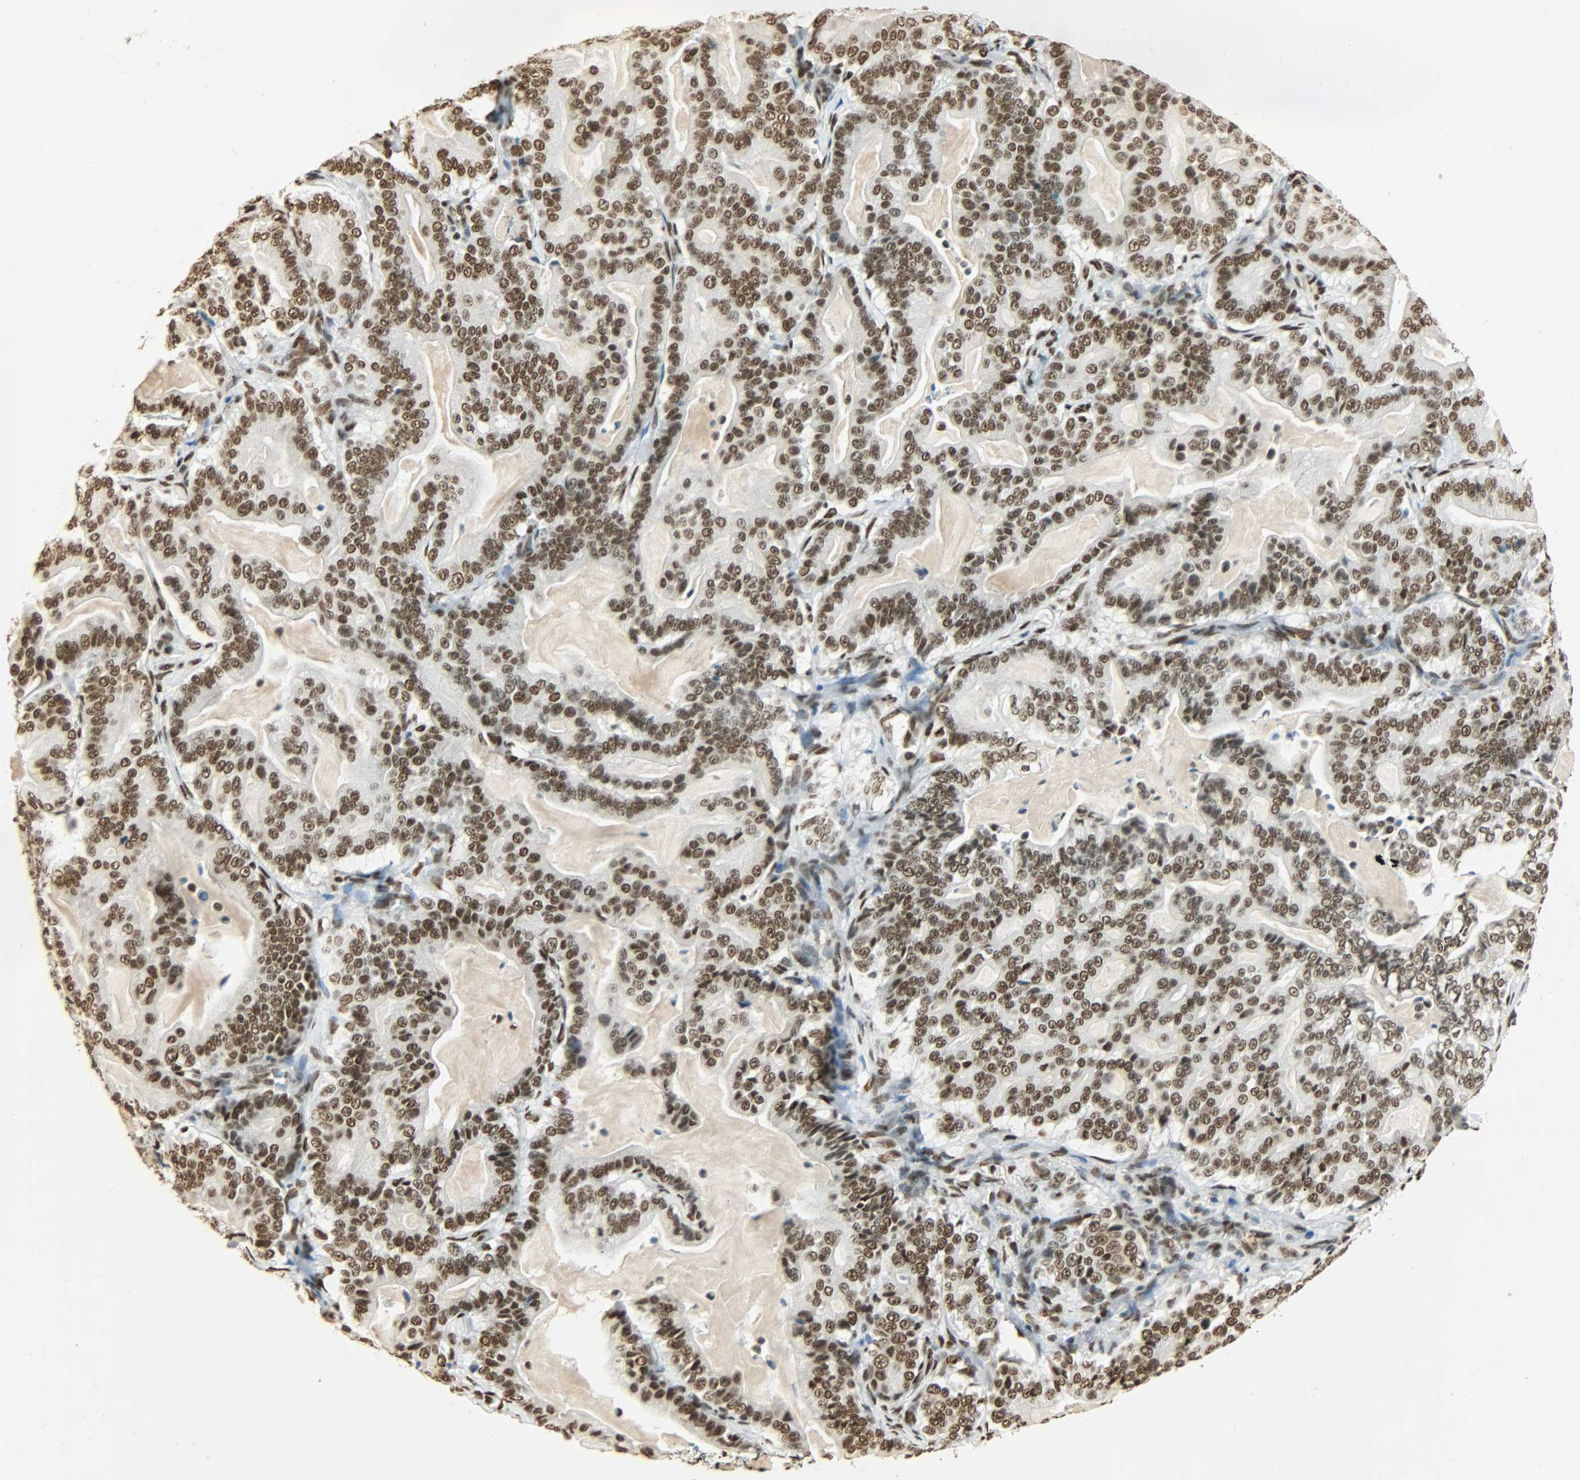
{"staining": {"intensity": "strong", "quantity": ">75%", "location": "nuclear"}, "tissue": "pancreatic cancer", "cell_type": "Tumor cells", "image_type": "cancer", "snomed": [{"axis": "morphology", "description": "Adenocarcinoma, NOS"}, {"axis": "topography", "description": "Pancreas"}], "caption": "This micrograph demonstrates adenocarcinoma (pancreatic) stained with immunohistochemistry (IHC) to label a protein in brown. The nuclear of tumor cells show strong positivity for the protein. Nuclei are counter-stained blue.", "gene": "KHDRBS1", "patient": {"sex": "male", "age": 63}}